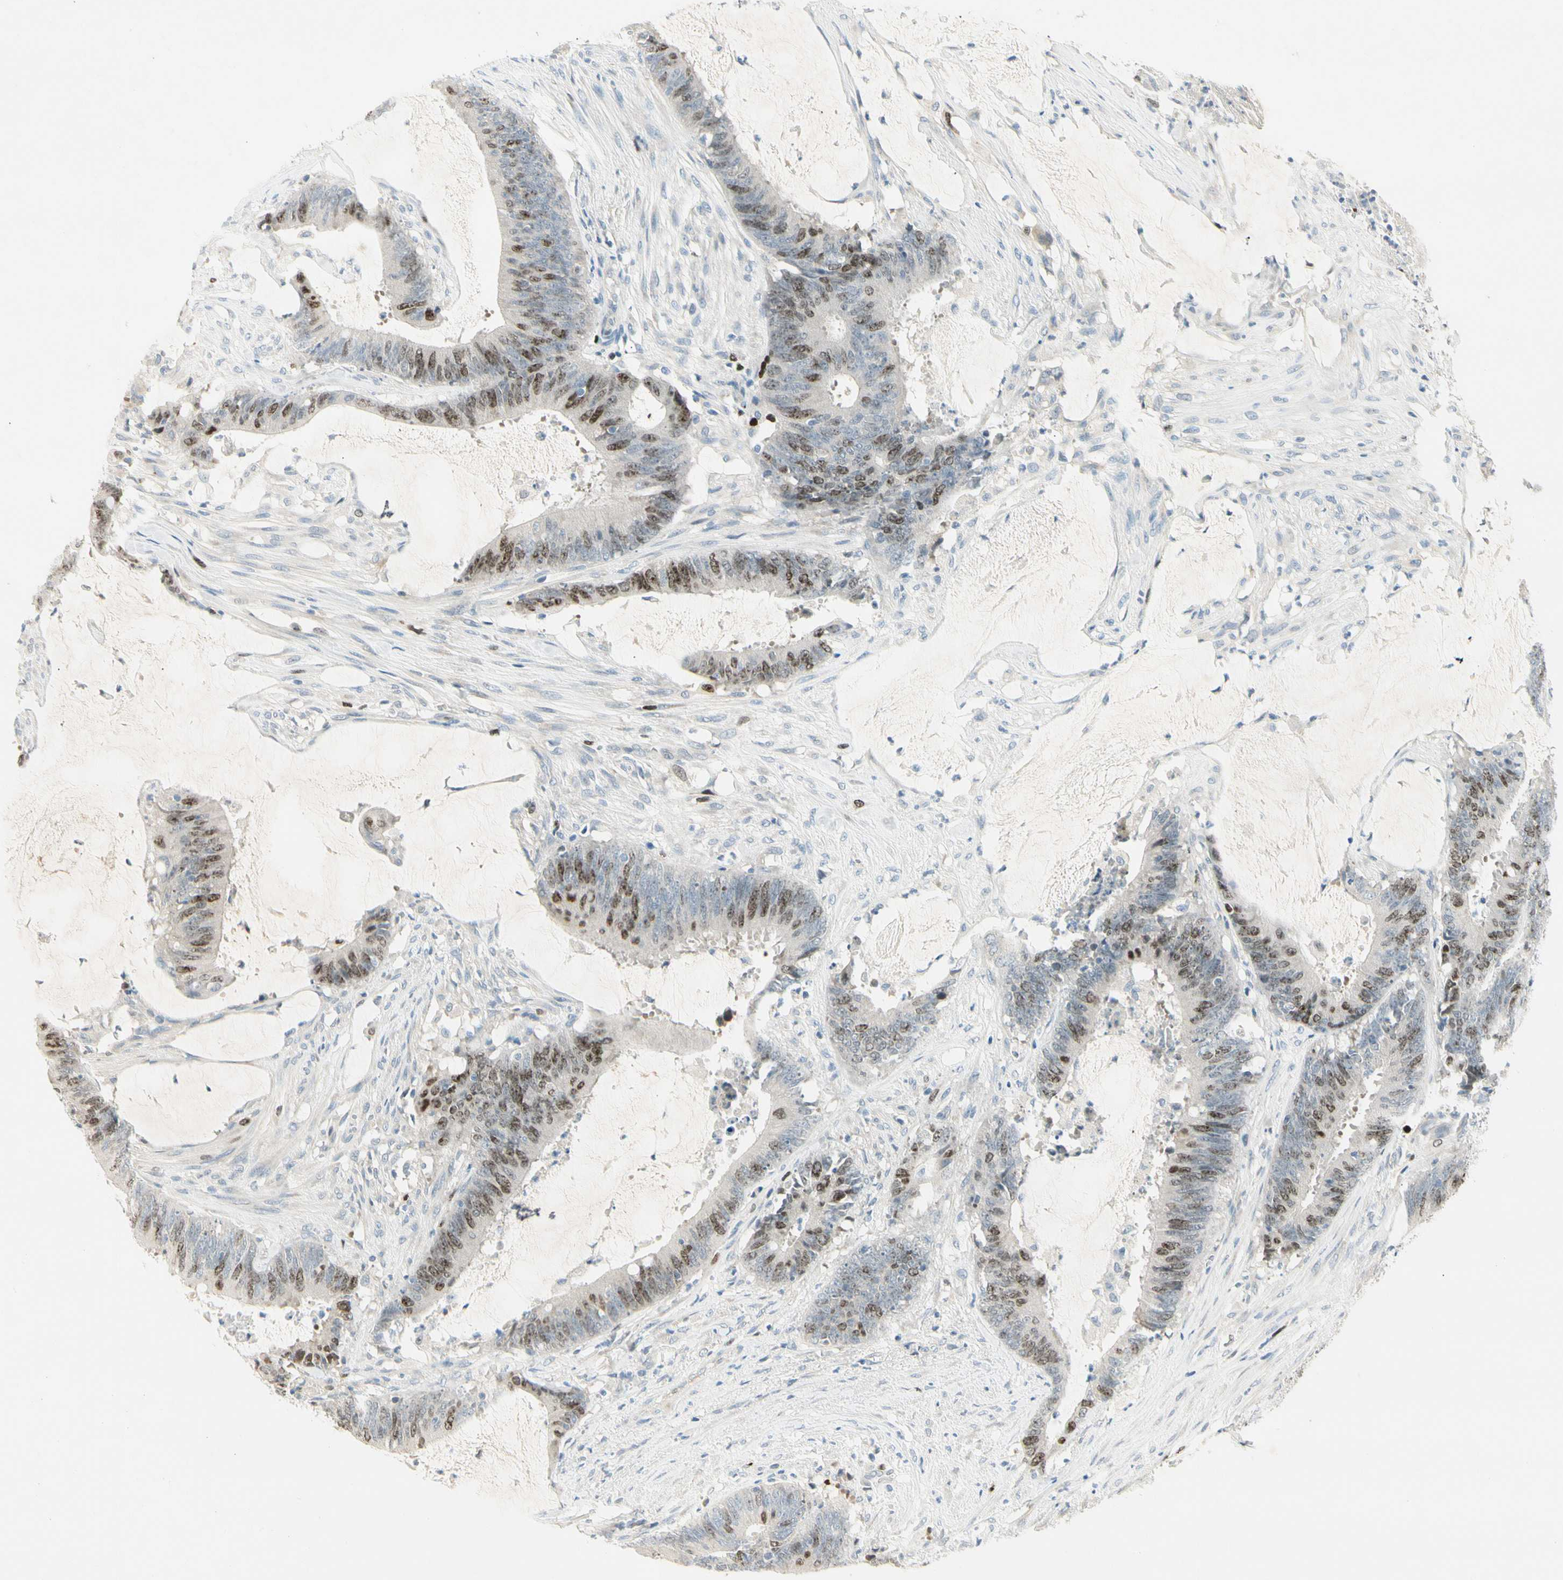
{"staining": {"intensity": "moderate", "quantity": "<25%", "location": "nuclear"}, "tissue": "colorectal cancer", "cell_type": "Tumor cells", "image_type": "cancer", "snomed": [{"axis": "morphology", "description": "Adenocarcinoma, NOS"}, {"axis": "topography", "description": "Rectum"}], "caption": "A photomicrograph showing moderate nuclear staining in approximately <25% of tumor cells in colorectal adenocarcinoma, as visualized by brown immunohistochemical staining.", "gene": "PITX1", "patient": {"sex": "female", "age": 66}}